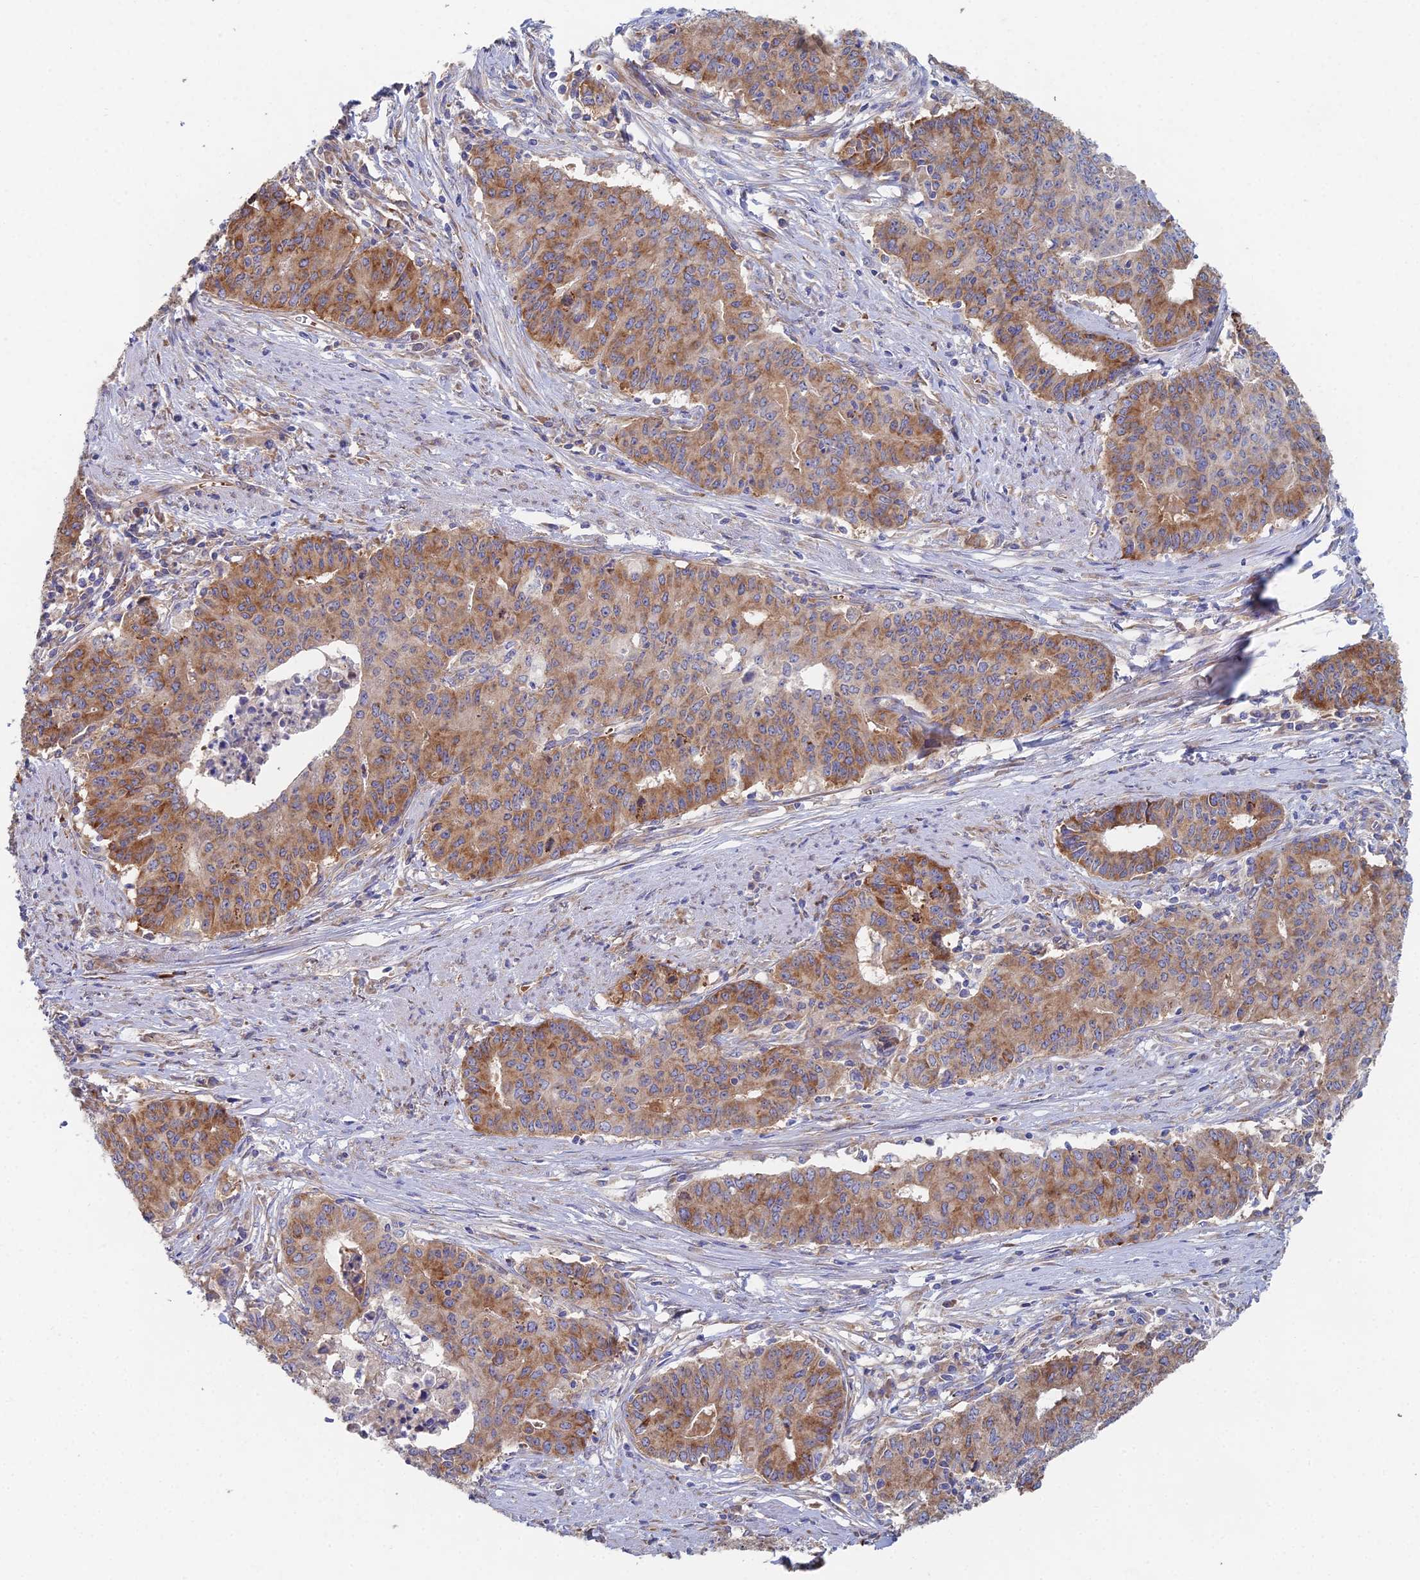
{"staining": {"intensity": "moderate", "quantity": ">75%", "location": "cytoplasmic/membranous"}, "tissue": "endometrial cancer", "cell_type": "Tumor cells", "image_type": "cancer", "snomed": [{"axis": "morphology", "description": "Adenocarcinoma, NOS"}, {"axis": "topography", "description": "Endometrium"}], "caption": "Protein staining exhibits moderate cytoplasmic/membranous staining in about >75% of tumor cells in endometrial adenocarcinoma.", "gene": "ELOF1", "patient": {"sex": "female", "age": 59}}